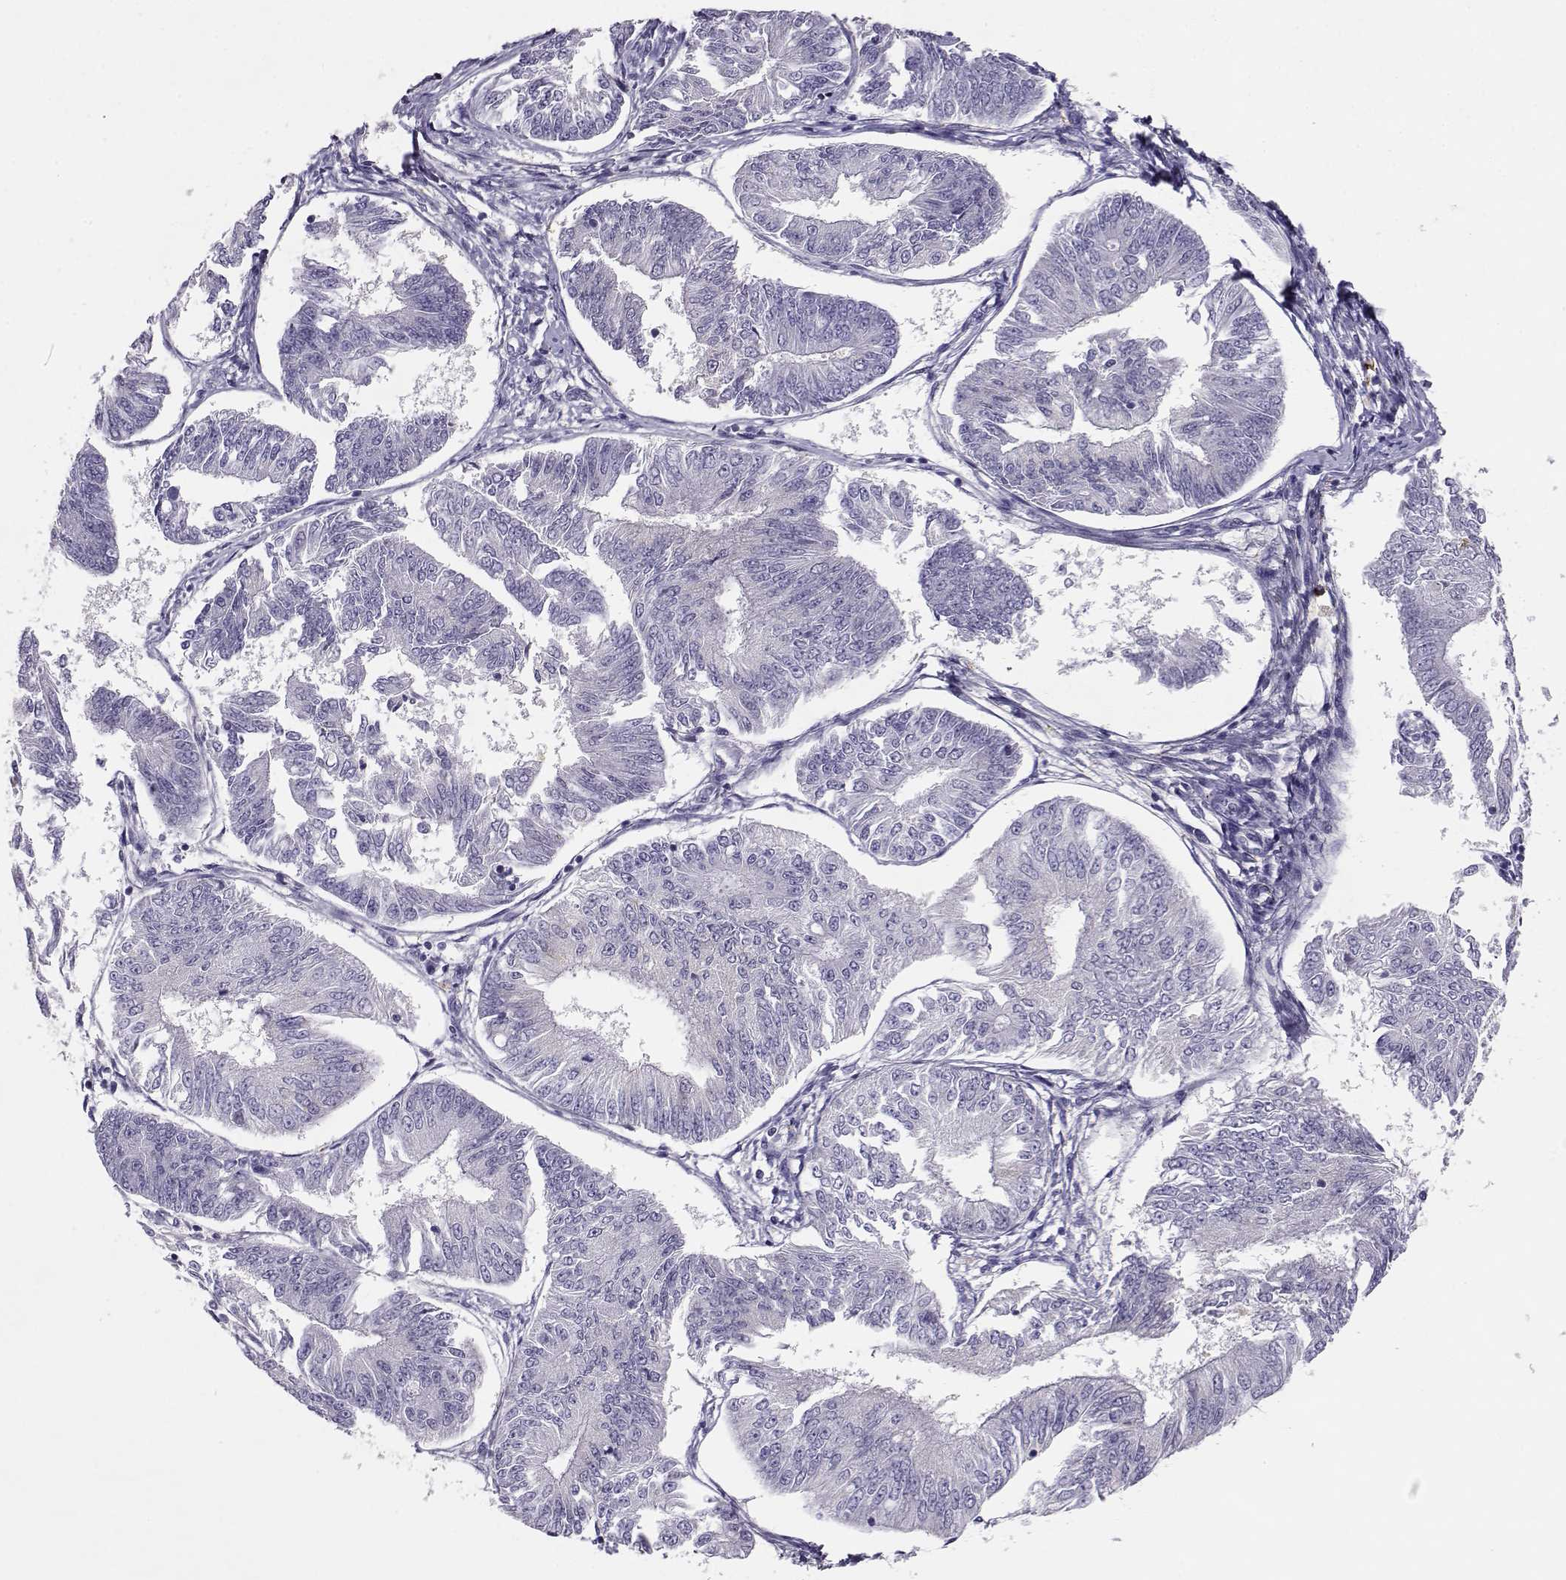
{"staining": {"intensity": "negative", "quantity": "none", "location": "none"}, "tissue": "endometrial cancer", "cell_type": "Tumor cells", "image_type": "cancer", "snomed": [{"axis": "morphology", "description": "Adenocarcinoma, NOS"}, {"axis": "topography", "description": "Endometrium"}], "caption": "This is a image of IHC staining of endometrial cancer (adenocarcinoma), which shows no positivity in tumor cells. Nuclei are stained in blue.", "gene": "ENDOU", "patient": {"sex": "female", "age": 58}}